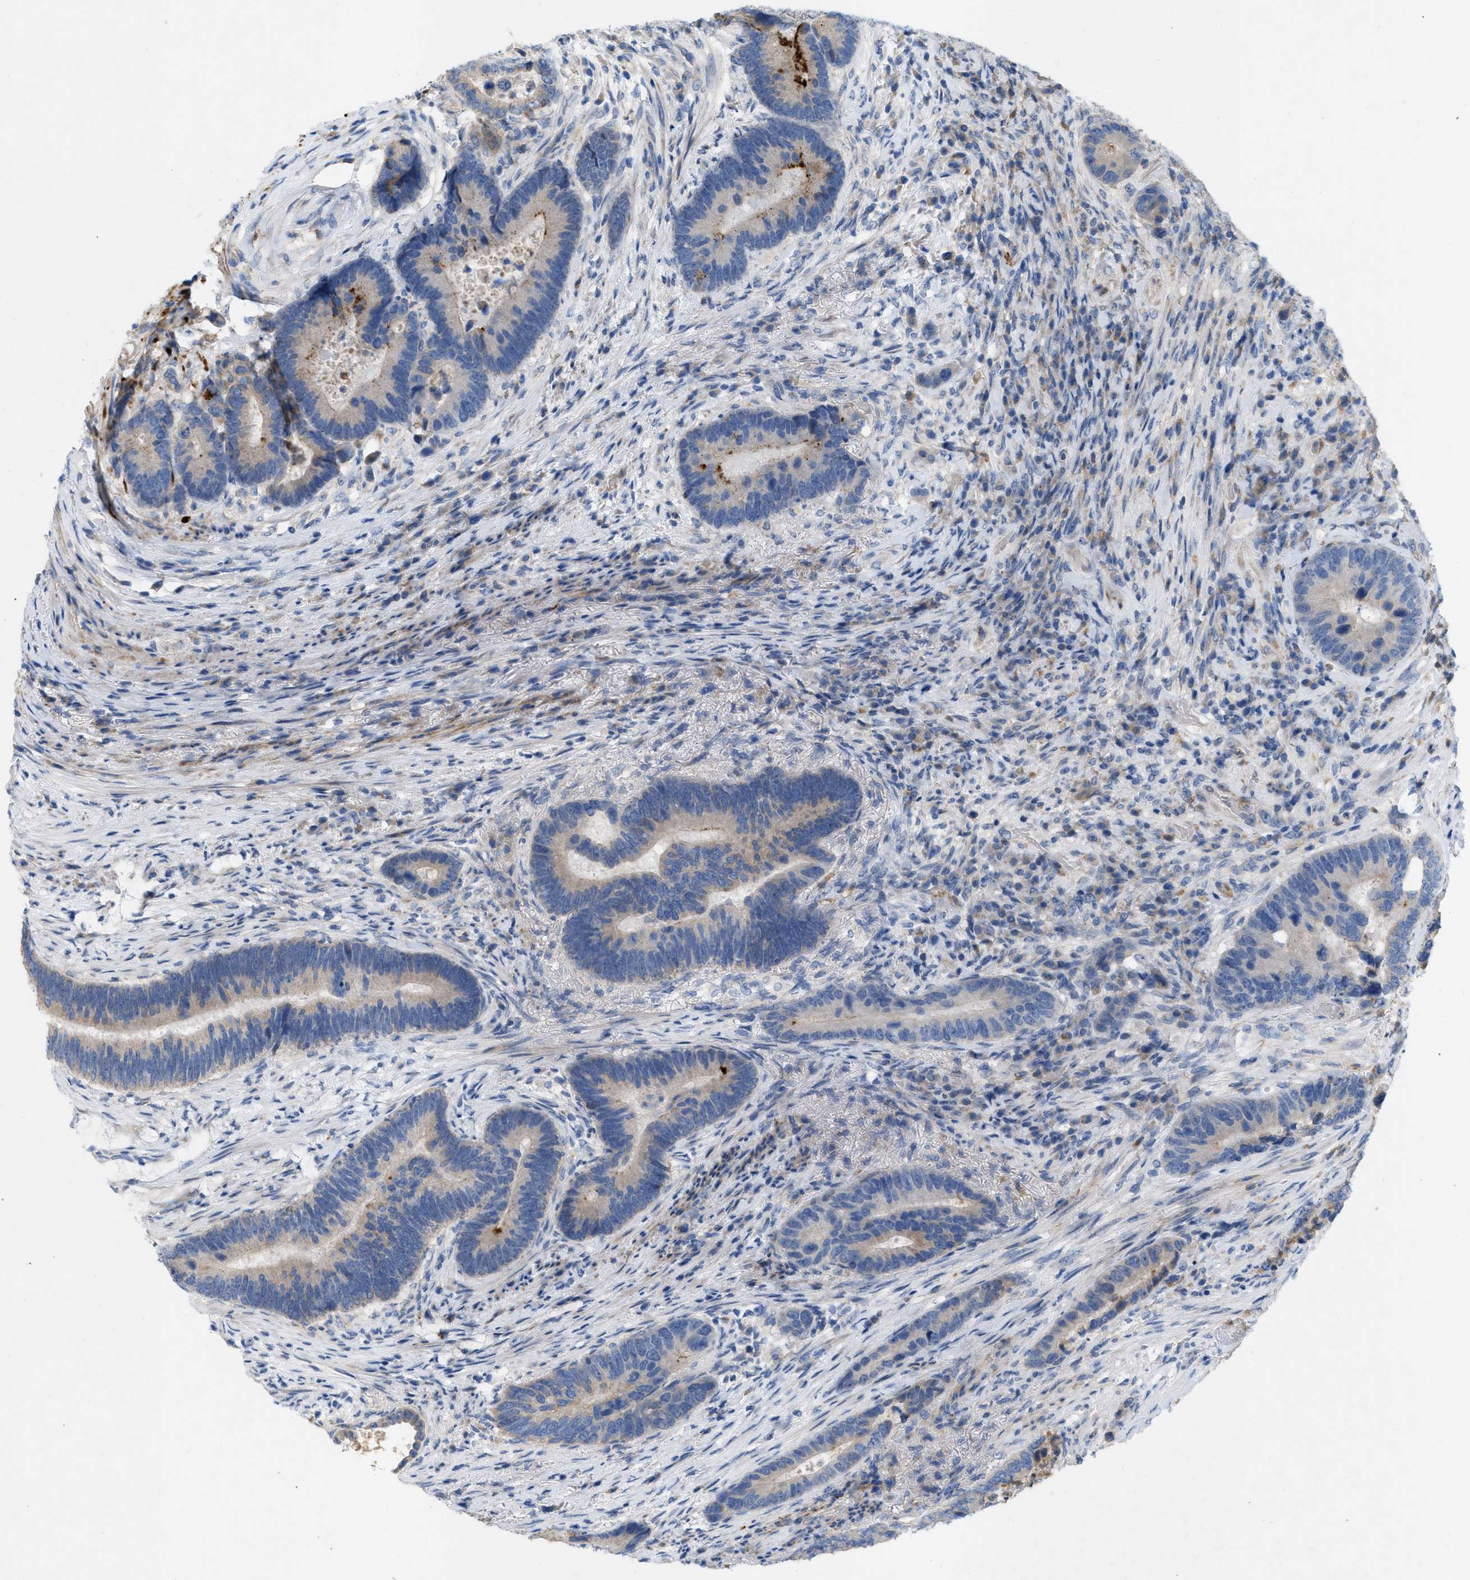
{"staining": {"intensity": "moderate", "quantity": "<25%", "location": "cytoplasmic/membranous"}, "tissue": "colorectal cancer", "cell_type": "Tumor cells", "image_type": "cancer", "snomed": [{"axis": "morphology", "description": "Adenocarcinoma, NOS"}, {"axis": "topography", "description": "Rectum"}], "caption": "The image demonstrates a brown stain indicating the presence of a protein in the cytoplasmic/membranous of tumor cells in colorectal adenocarcinoma.", "gene": "PLPPR5", "patient": {"sex": "female", "age": 89}}